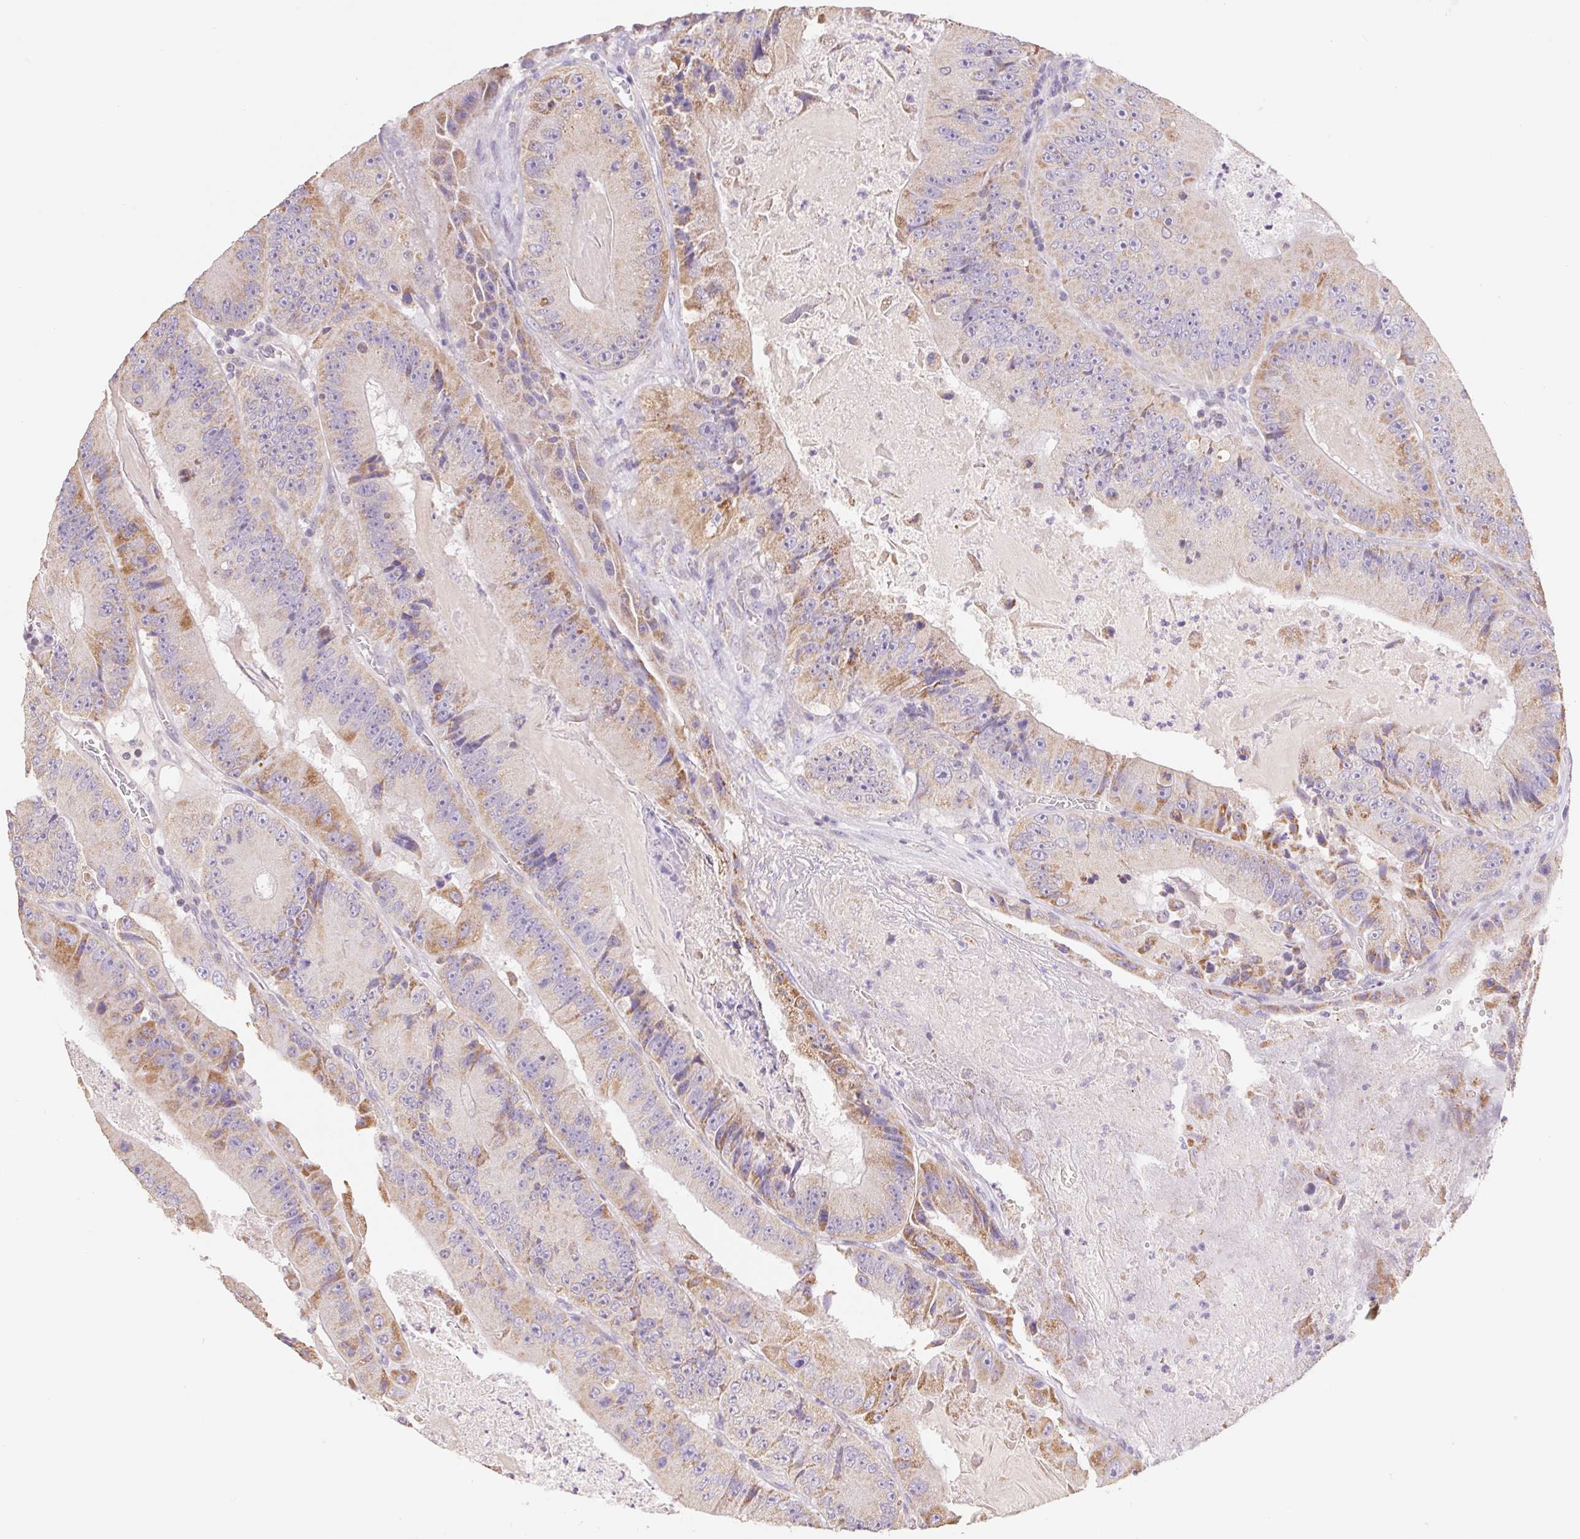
{"staining": {"intensity": "moderate", "quantity": "25%-75%", "location": "cytoplasmic/membranous"}, "tissue": "colorectal cancer", "cell_type": "Tumor cells", "image_type": "cancer", "snomed": [{"axis": "morphology", "description": "Adenocarcinoma, NOS"}, {"axis": "topography", "description": "Colon"}], "caption": "Immunohistochemical staining of human colorectal adenocarcinoma demonstrates moderate cytoplasmic/membranous protein positivity in approximately 25%-75% of tumor cells. The protein of interest is shown in brown color, while the nuclei are stained blue.", "gene": "FKBP6", "patient": {"sex": "female", "age": 86}}